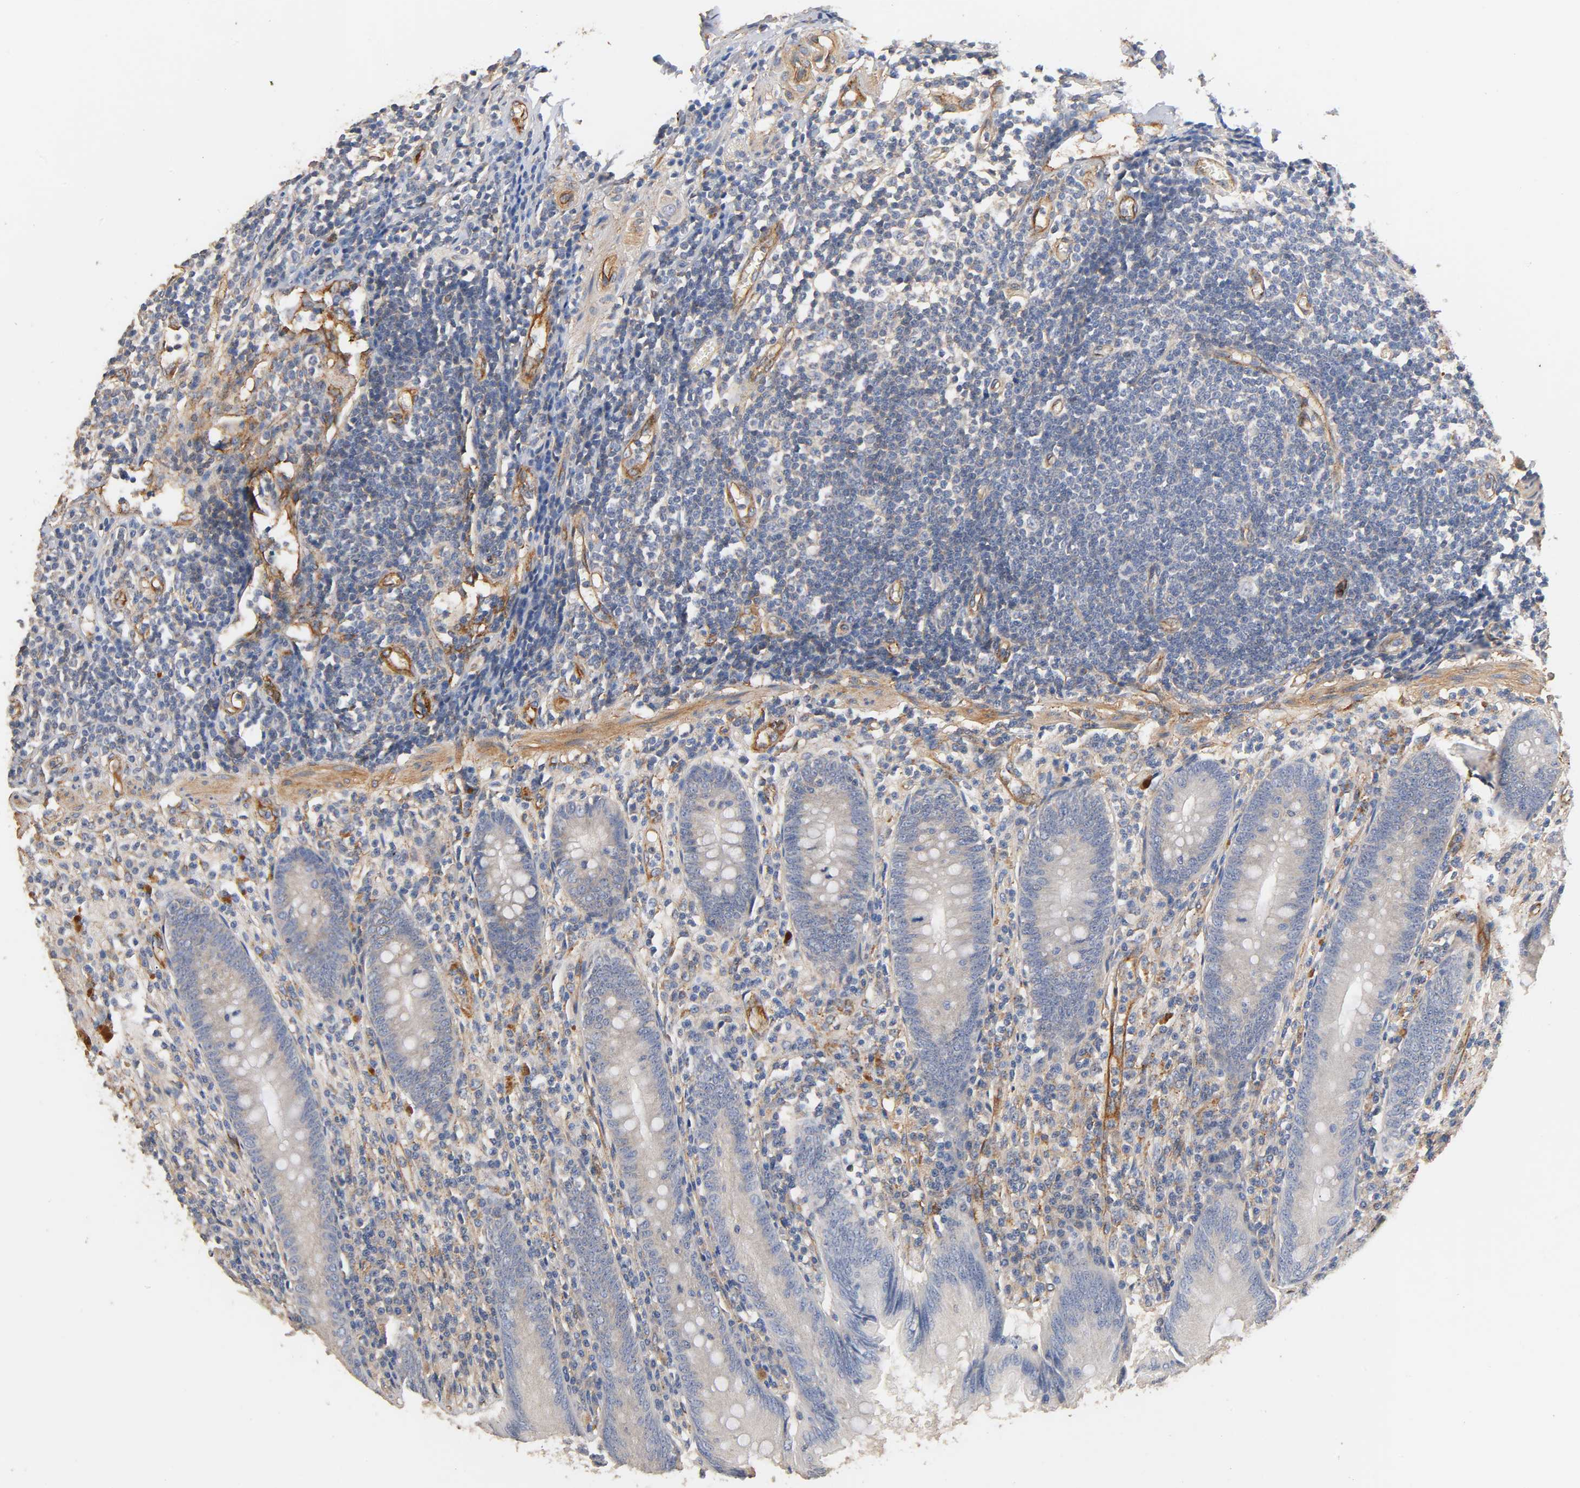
{"staining": {"intensity": "negative", "quantity": "none", "location": "none"}, "tissue": "appendix", "cell_type": "Glandular cells", "image_type": "normal", "snomed": [{"axis": "morphology", "description": "Normal tissue, NOS"}, {"axis": "morphology", "description": "Inflammation, NOS"}, {"axis": "topography", "description": "Appendix"}], "caption": "Micrograph shows no significant protein staining in glandular cells of unremarkable appendix. (DAB immunohistochemistry (IHC) visualized using brightfield microscopy, high magnification).", "gene": "IFITM2", "patient": {"sex": "male", "age": 46}}